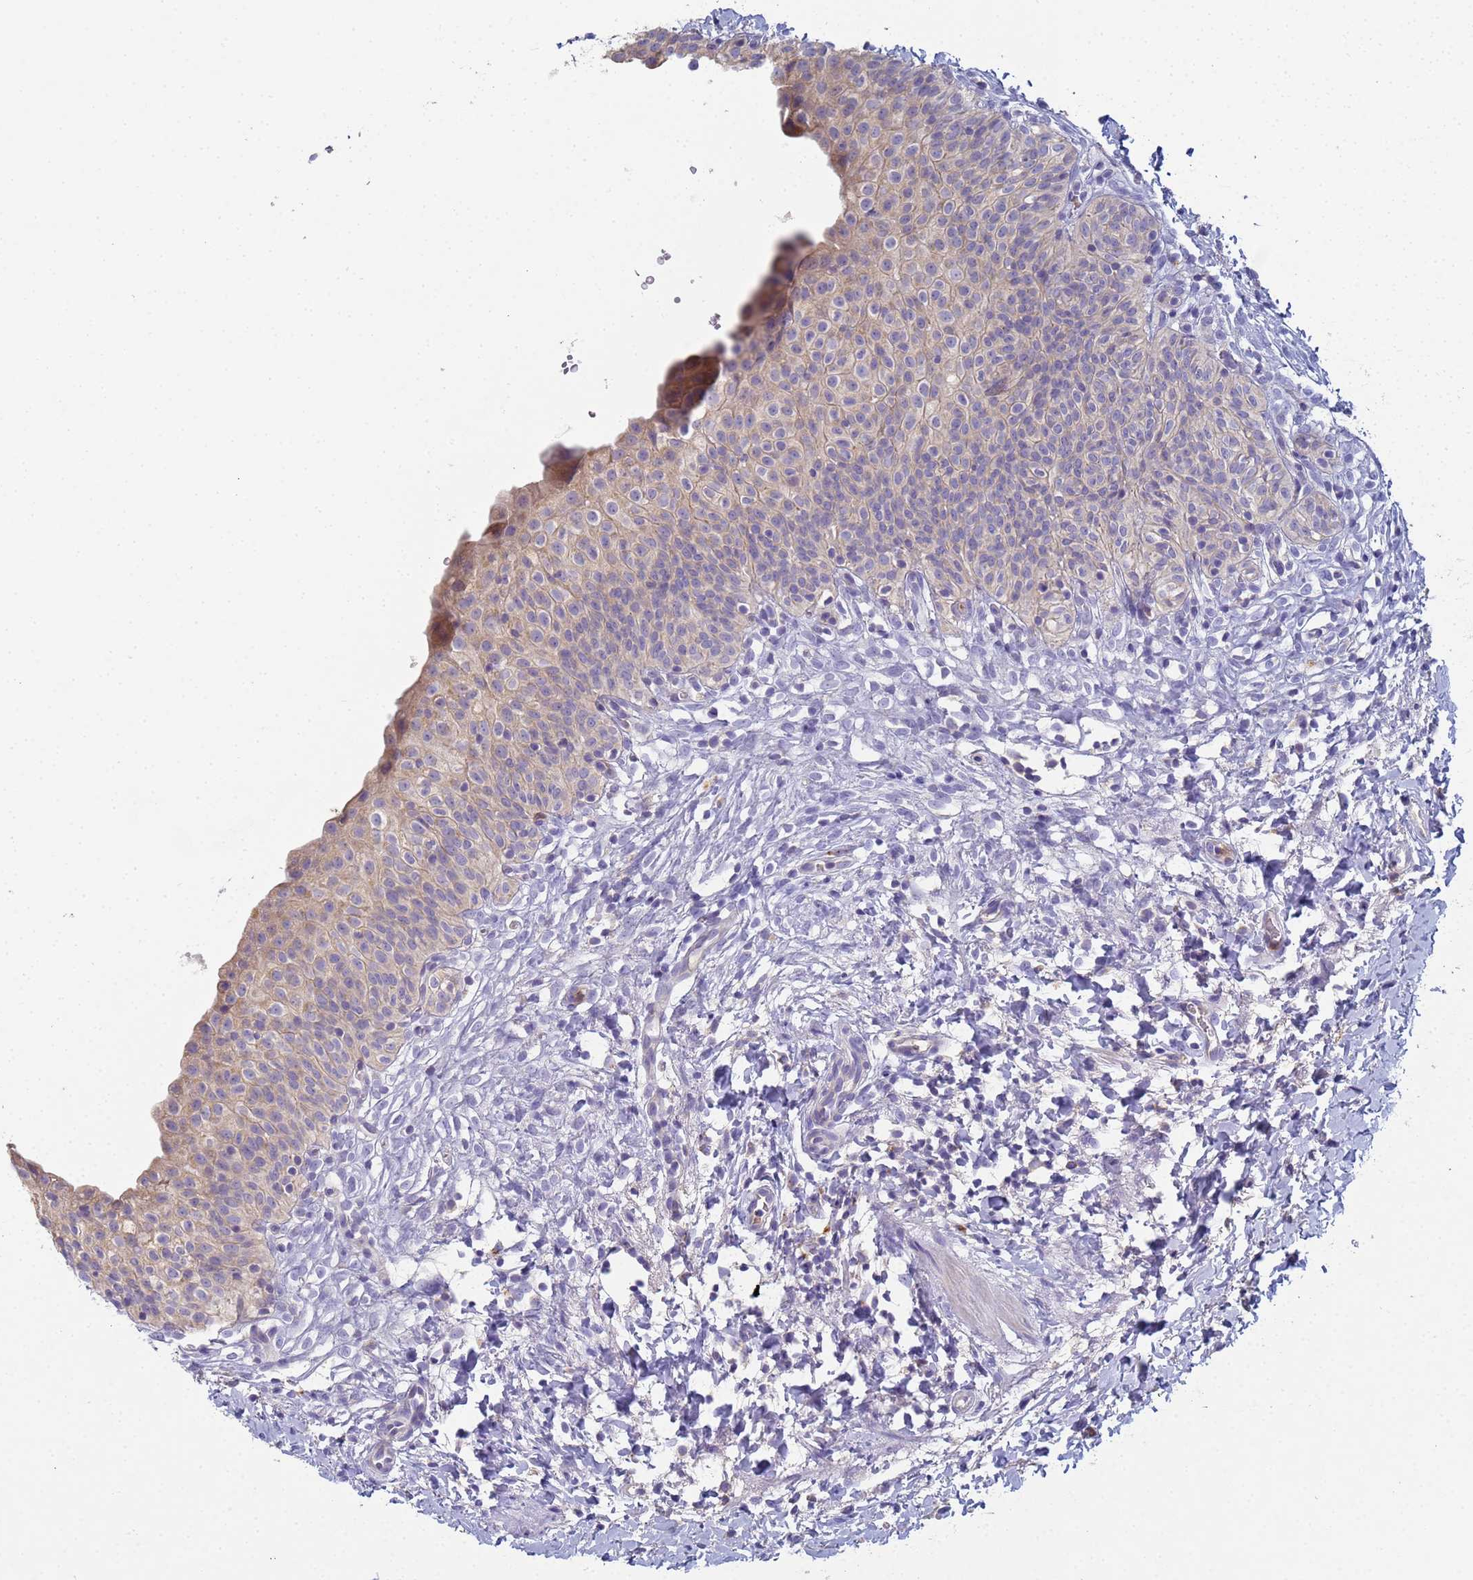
{"staining": {"intensity": "weak", "quantity": "25%-75%", "location": "cytoplasmic/membranous"}, "tissue": "urinary bladder", "cell_type": "Urothelial cells", "image_type": "normal", "snomed": [{"axis": "morphology", "description": "Normal tissue, NOS"}, {"axis": "topography", "description": "Urinary bladder"}], "caption": "Urinary bladder stained with immunohistochemistry reveals weak cytoplasmic/membranous positivity in approximately 25%-75% of urothelial cells.", "gene": "CR1", "patient": {"sex": "male", "age": 55}}